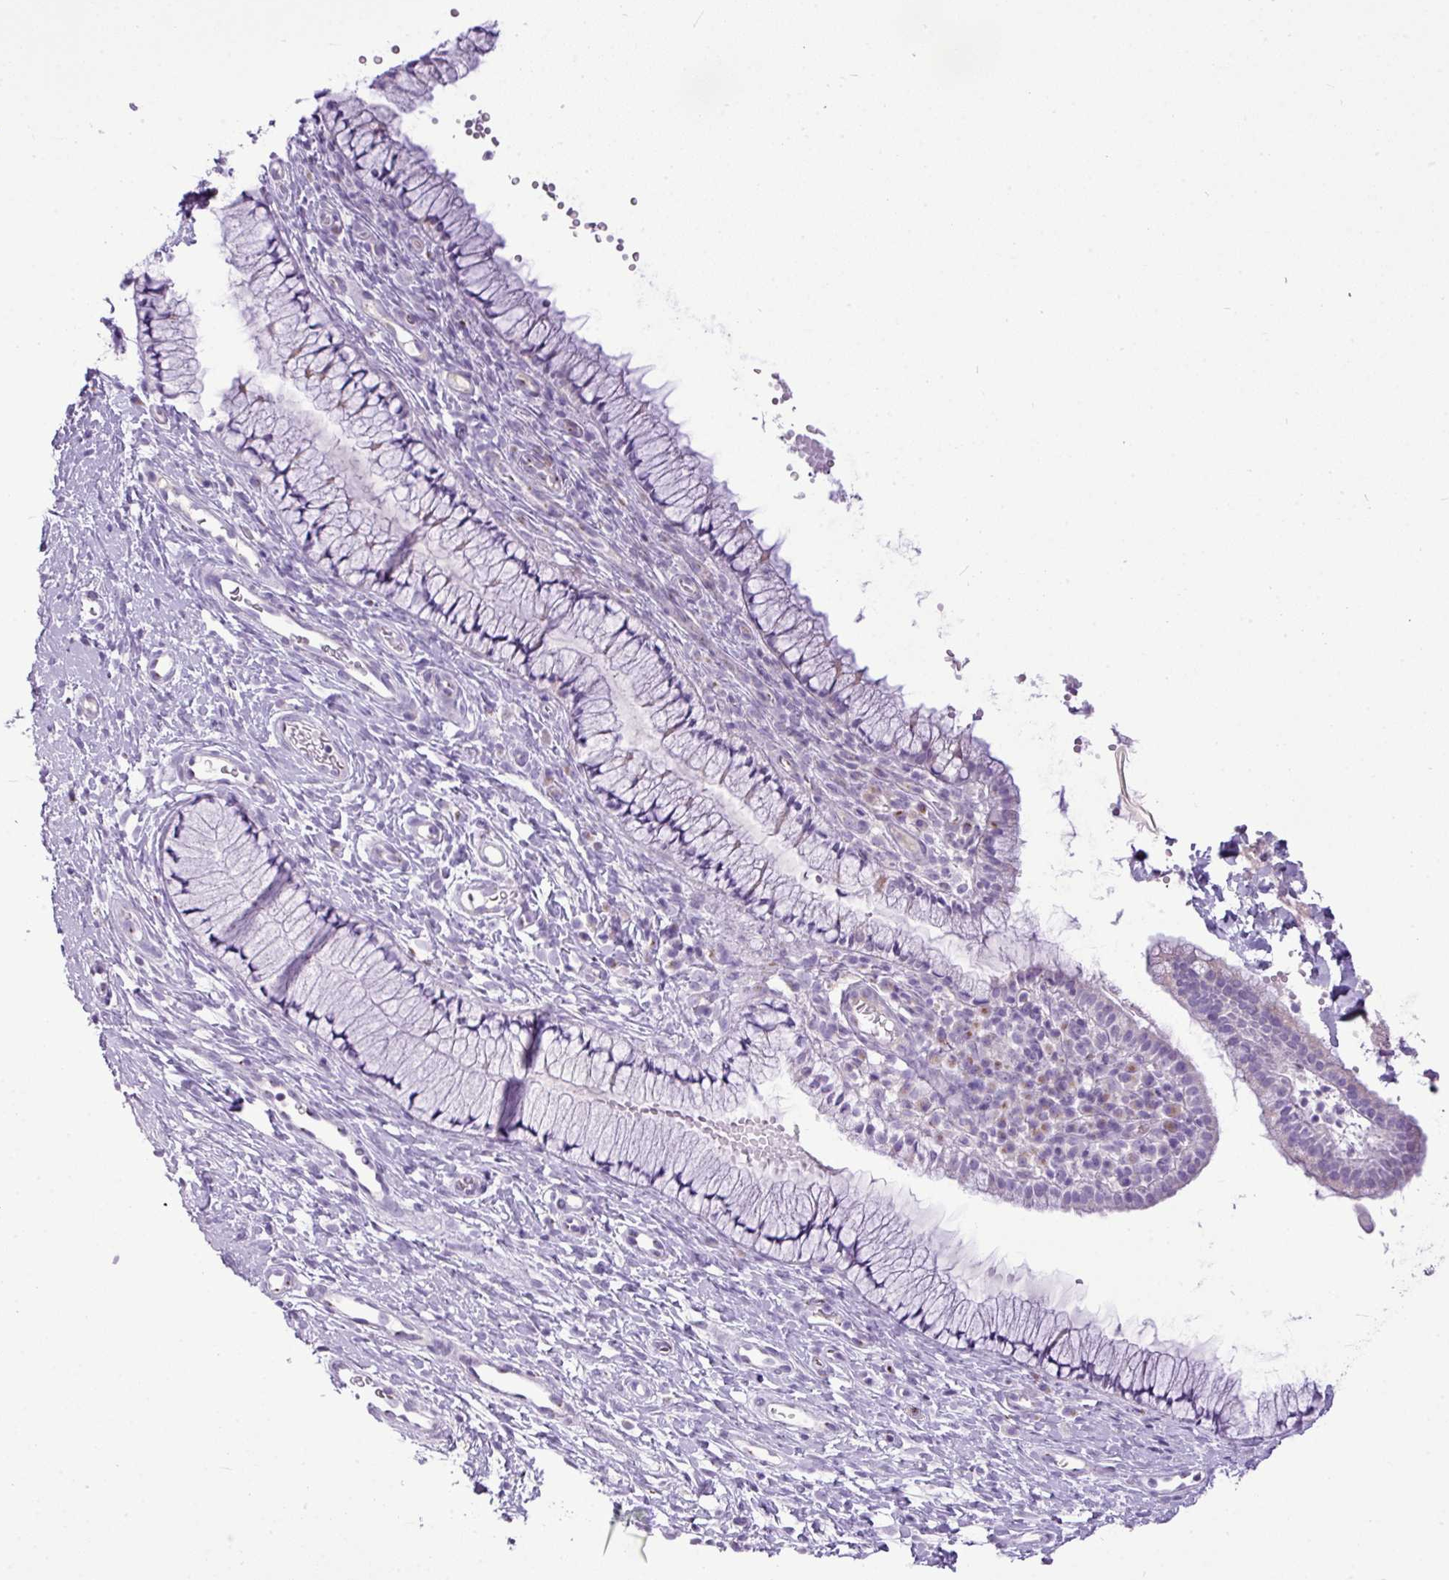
{"staining": {"intensity": "negative", "quantity": "none", "location": "none"}, "tissue": "cervix", "cell_type": "Glandular cells", "image_type": "normal", "snomed": [{"axis": "morphology", "description": "Normal tissue, NOS"}, {"axis": "topography", "description": "Cervix"}], "caption": "This micrograph is of benign cervix stained with immunohistochemistry to label a protein in brown with the nuclei are counter-stained blue. There is no staining in glandular cells. (DAB IHC with hematoxylin counter stain).", "gene": "FAM43A", "patient": {"sex": "female", "age": 36}}